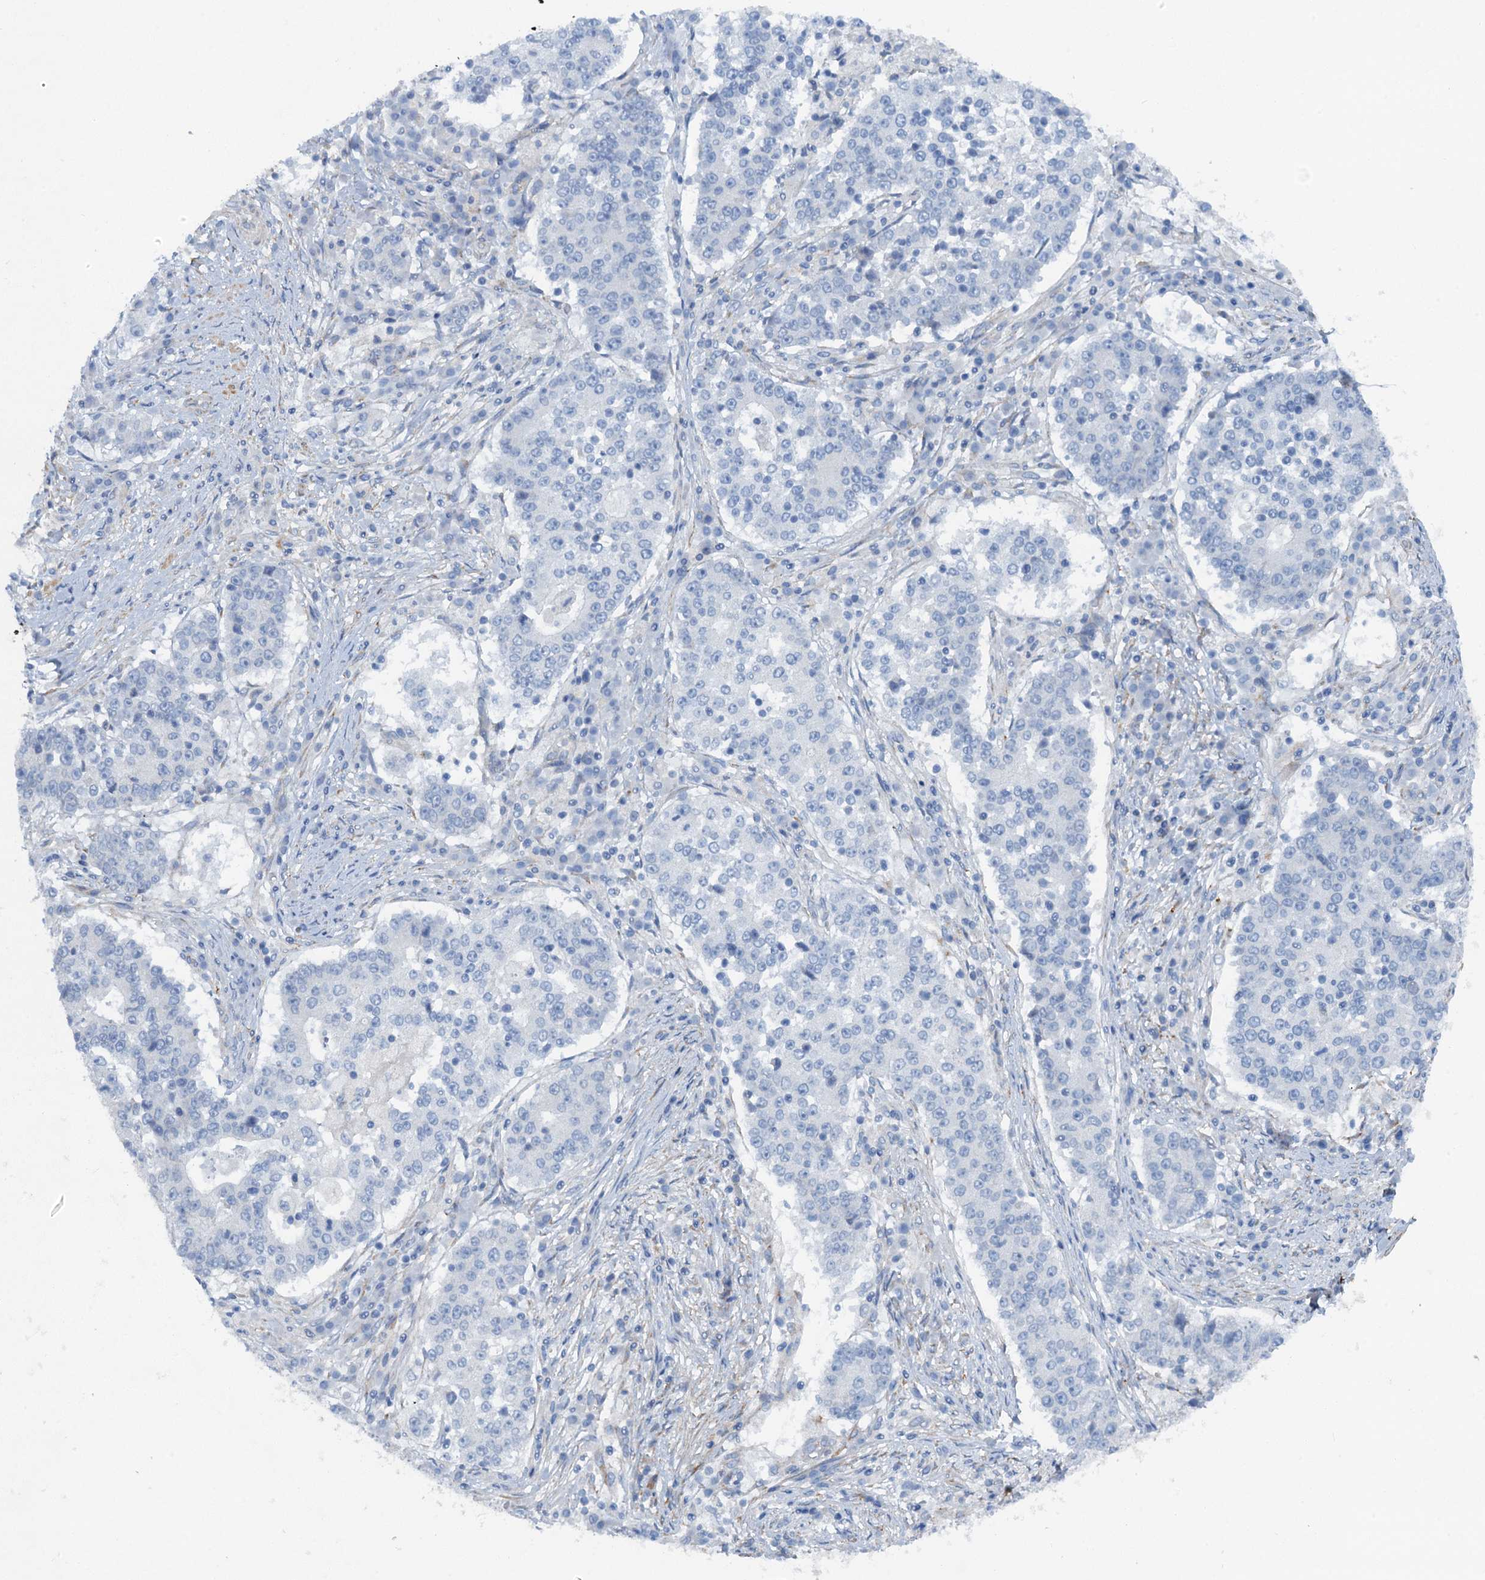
{"staining": {"intensity": "negative", "quantity": "none", "location": "none"}, "tissue": "stomach cancer", "cell_type": "Tumor cells", "image_type": "cancer", "snomed": [{"axis": "morphology", "description": "Adenocarcinoma, NOS"}, {"axis": "topography", "description": "Stomach"}], "caption": "Immunohistochemistry of human adenocarcinoma (stomach) reveals no expression in tumor cells. (DAB immunohistochemistry (IHC), high magnification).", "gene": "POGLUT3", "patient": {"sex": "male", "age": 59}}